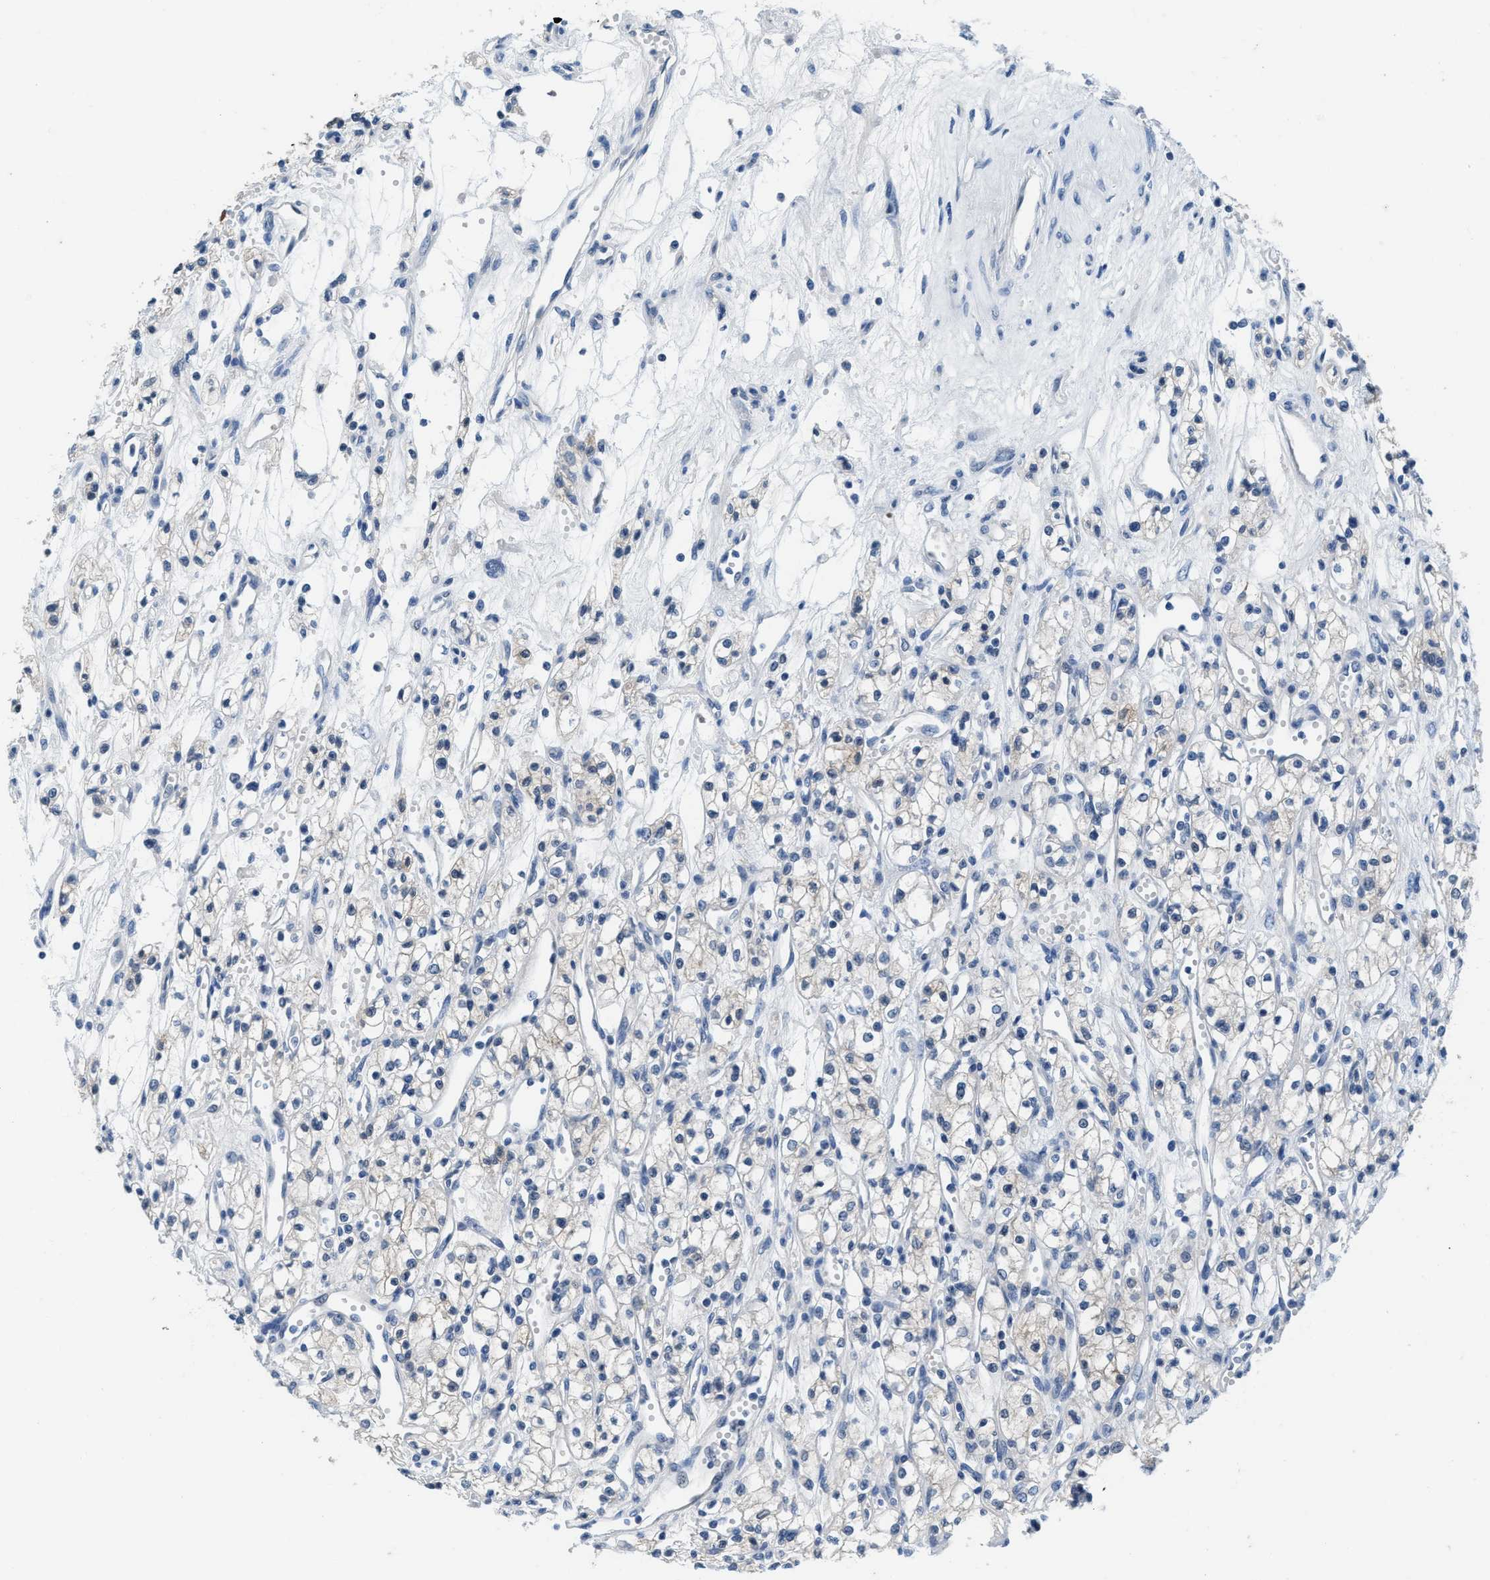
{"staining": {"intensity": "negative", "quantity": "none", "location": "none"}, "tissue": "renal cancer", "cell_type": "Tumor cells", "image_type": "cancer", "snomed": [{"axis": "morphology", "description": "Adenocarcinoma, NOS"}, {"axis": "topography", "description": "Kidney"}], "caption": "Tumor cells are negative for protein expression in human renal adenocarcinoma. Brightfield microscopy of immunohistochemistry (IHC) stained with DAB (brown) and hematoxylin (blue), captured at high magnification.", "gene": "NUDT5", "patient": {"sex": "male", "age": 59}}